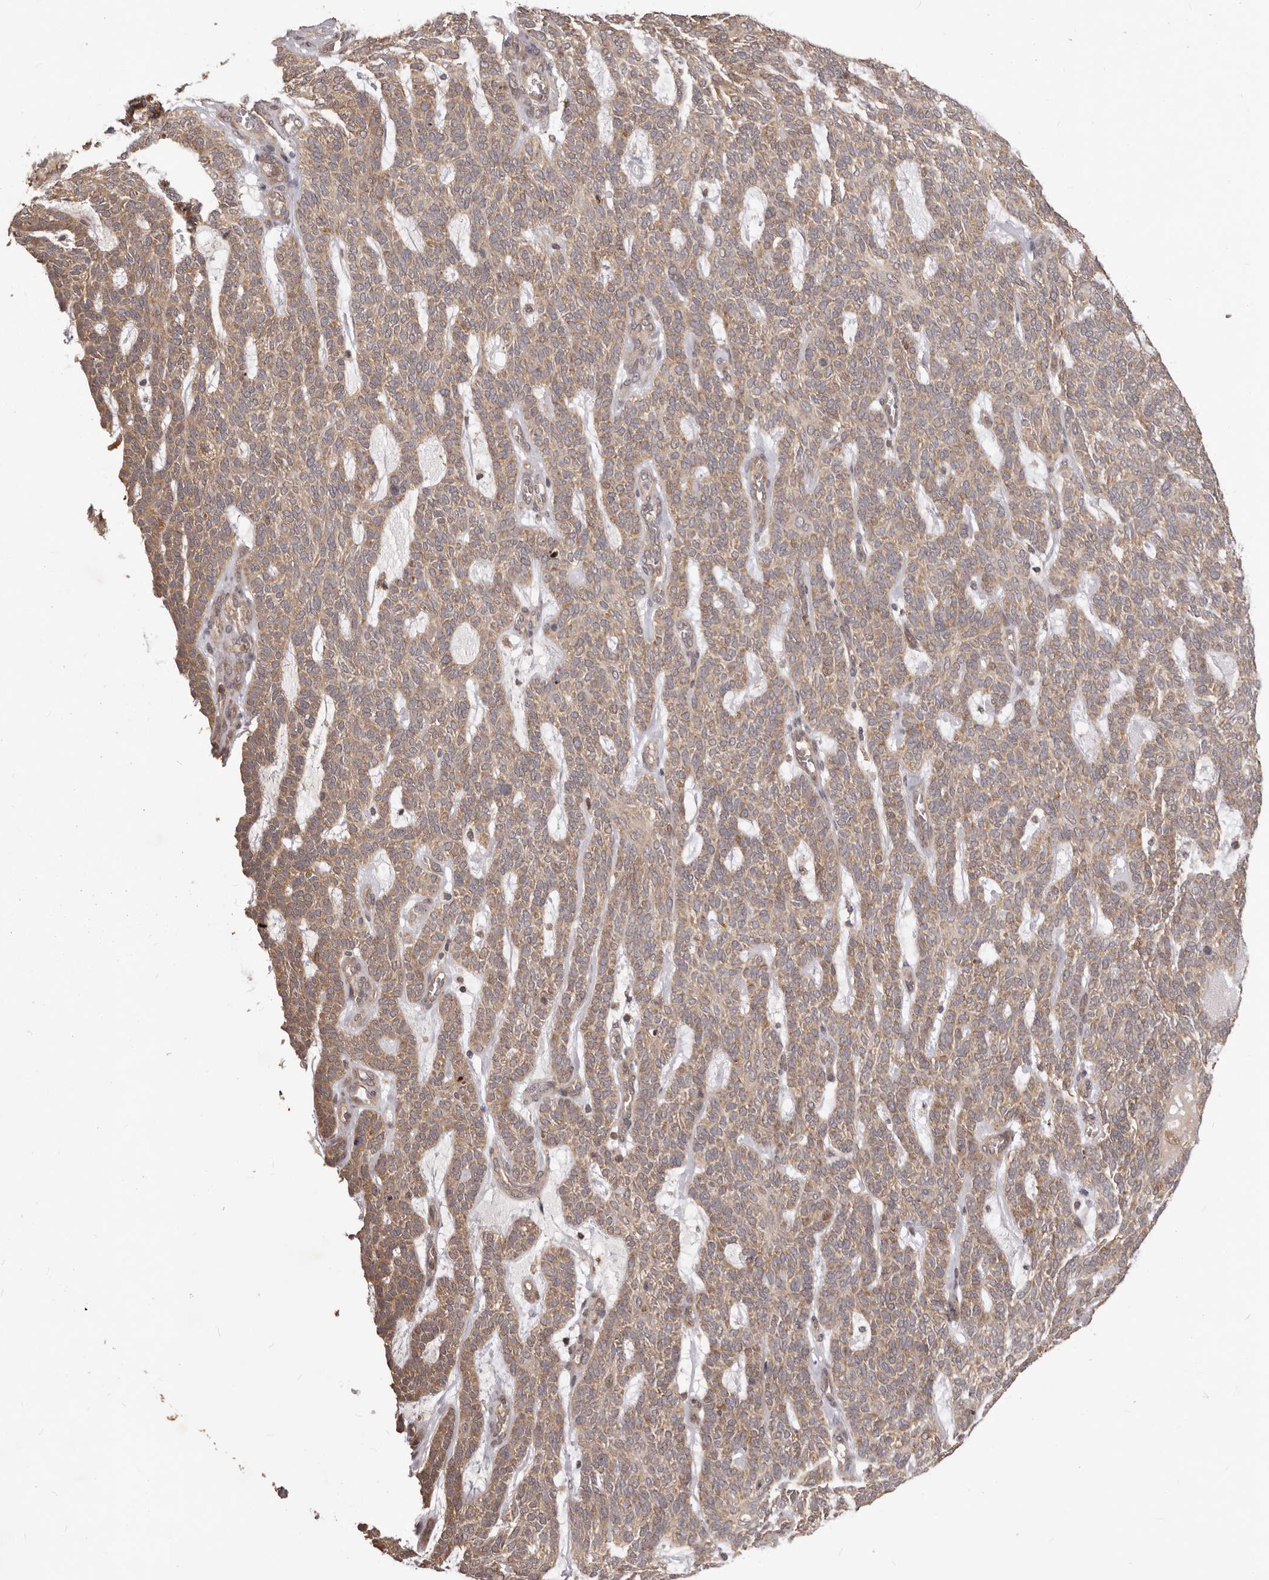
{"staining": {"intensity": "moderate", "quantity": ">75%", "location": "cytoplasmic/membranous"}, "tissue": "skin cancer", "cell_type": "Tumor cells", "image_type": "cancer", "snomed": [{"axis": "morphology", "description": "Squamous cell carcinoma, NOS"}, {"axis": "topography", "description": "Skin"}], "caption": "A histopathology image showing moderate cytoplasmic/membranous staining in about >75% of tumor cells in skin squamous cell carcinoma, as visualized by brown immunohistochemical staining.", "gene": "MTO1", "patient": {"sex": "female", "age": 90}}